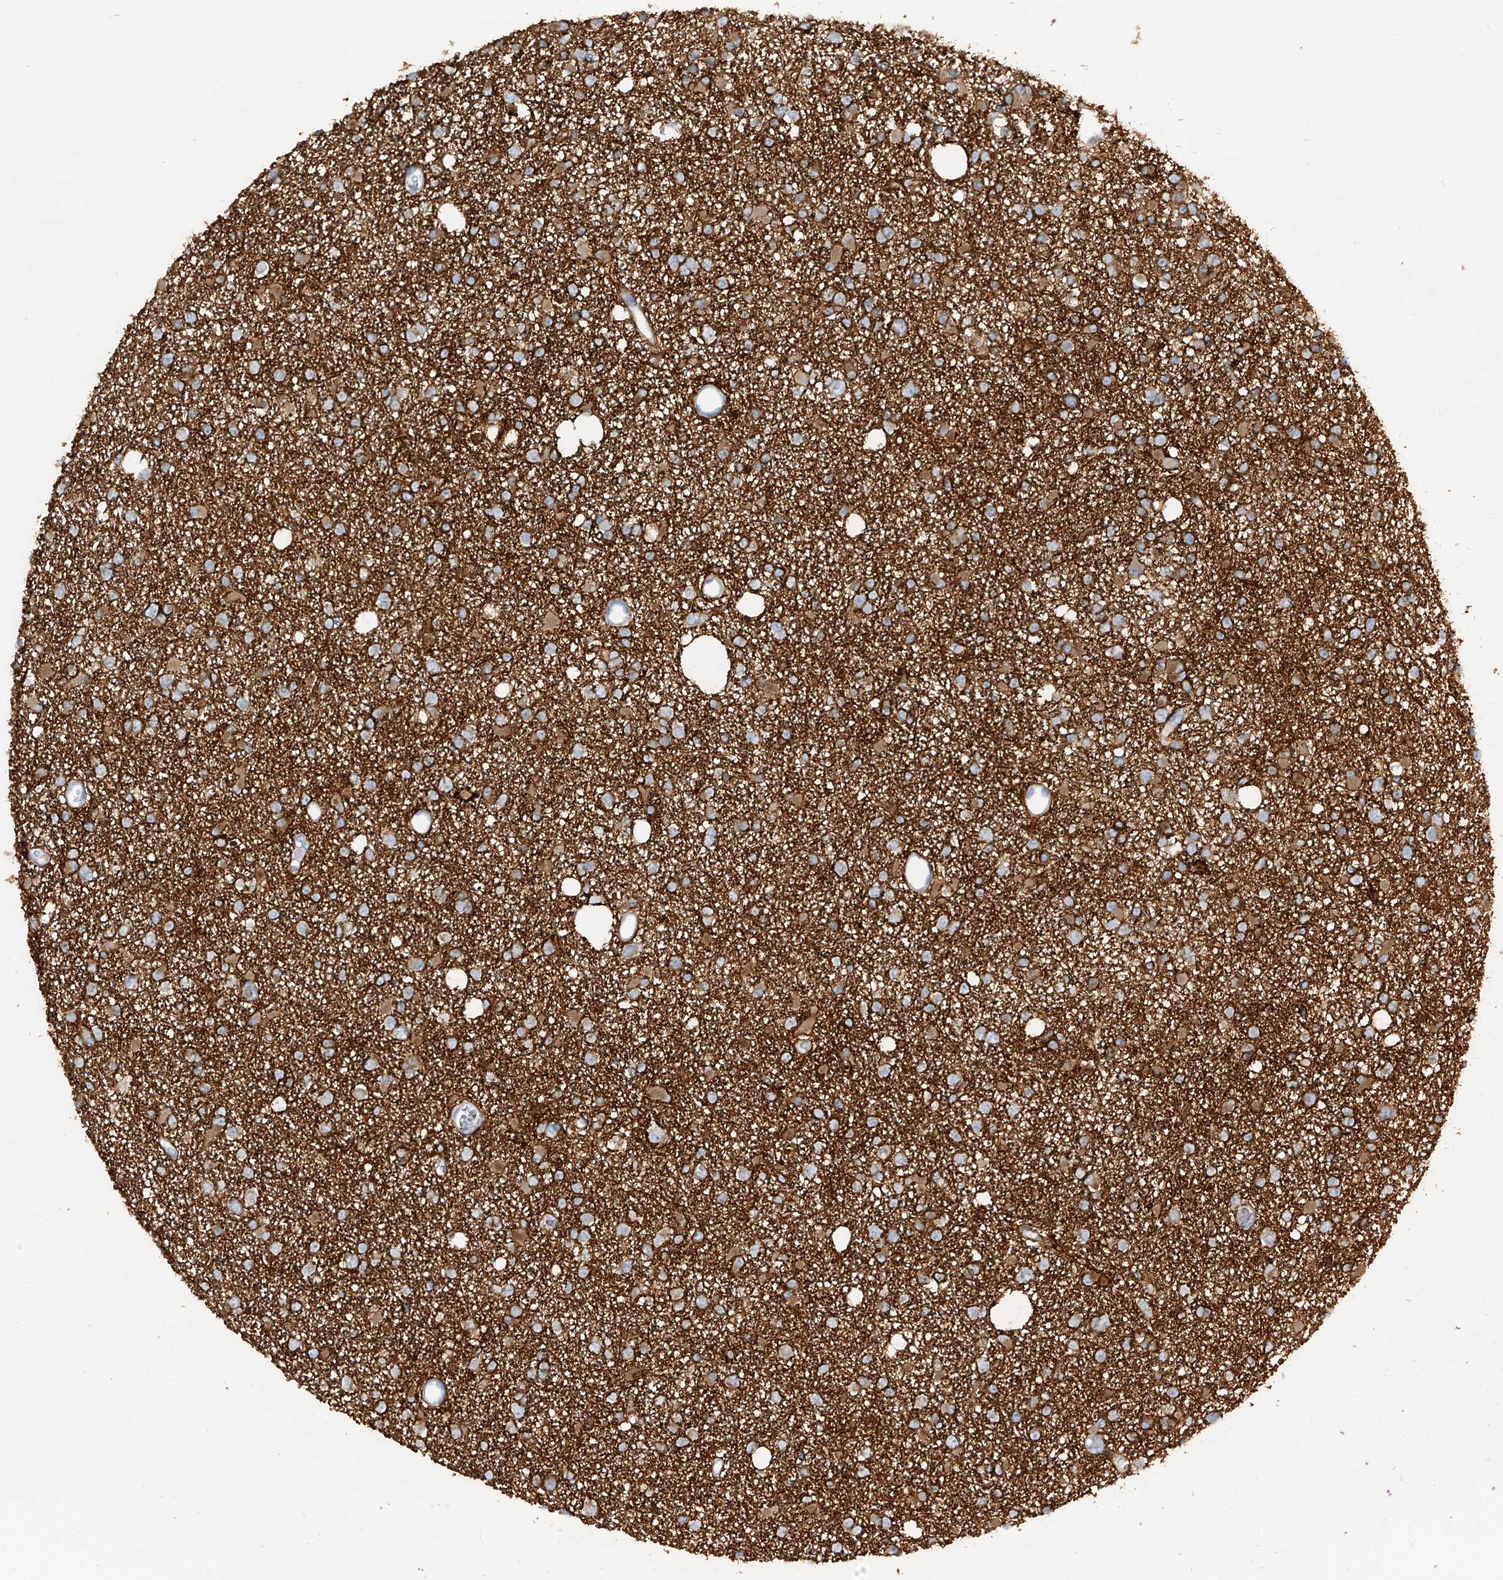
{"staining": {"intensity": "moderate", "quantity": "<25%", "location": "cytoplasmic/membranous"}, "tissue": "glioma", "cell_type": "Tumor cells", "image_type": "cancer", "snomed": [{"axis": "morphology", "description": "Glioma, malignant, Low grade"}, {"axis": "topography", "description": "Brain"}], "caption": "An image of glioma stained for a protein shows moderate cytoplasmic/membranous brown staining in tumor cells. Using DAB (brown) and hematoxylin (blue) stains, captured at high magnification using brightfield microscopy.", "gene": "FSD1L", "patient": {"sex": "female", "age": 22}}